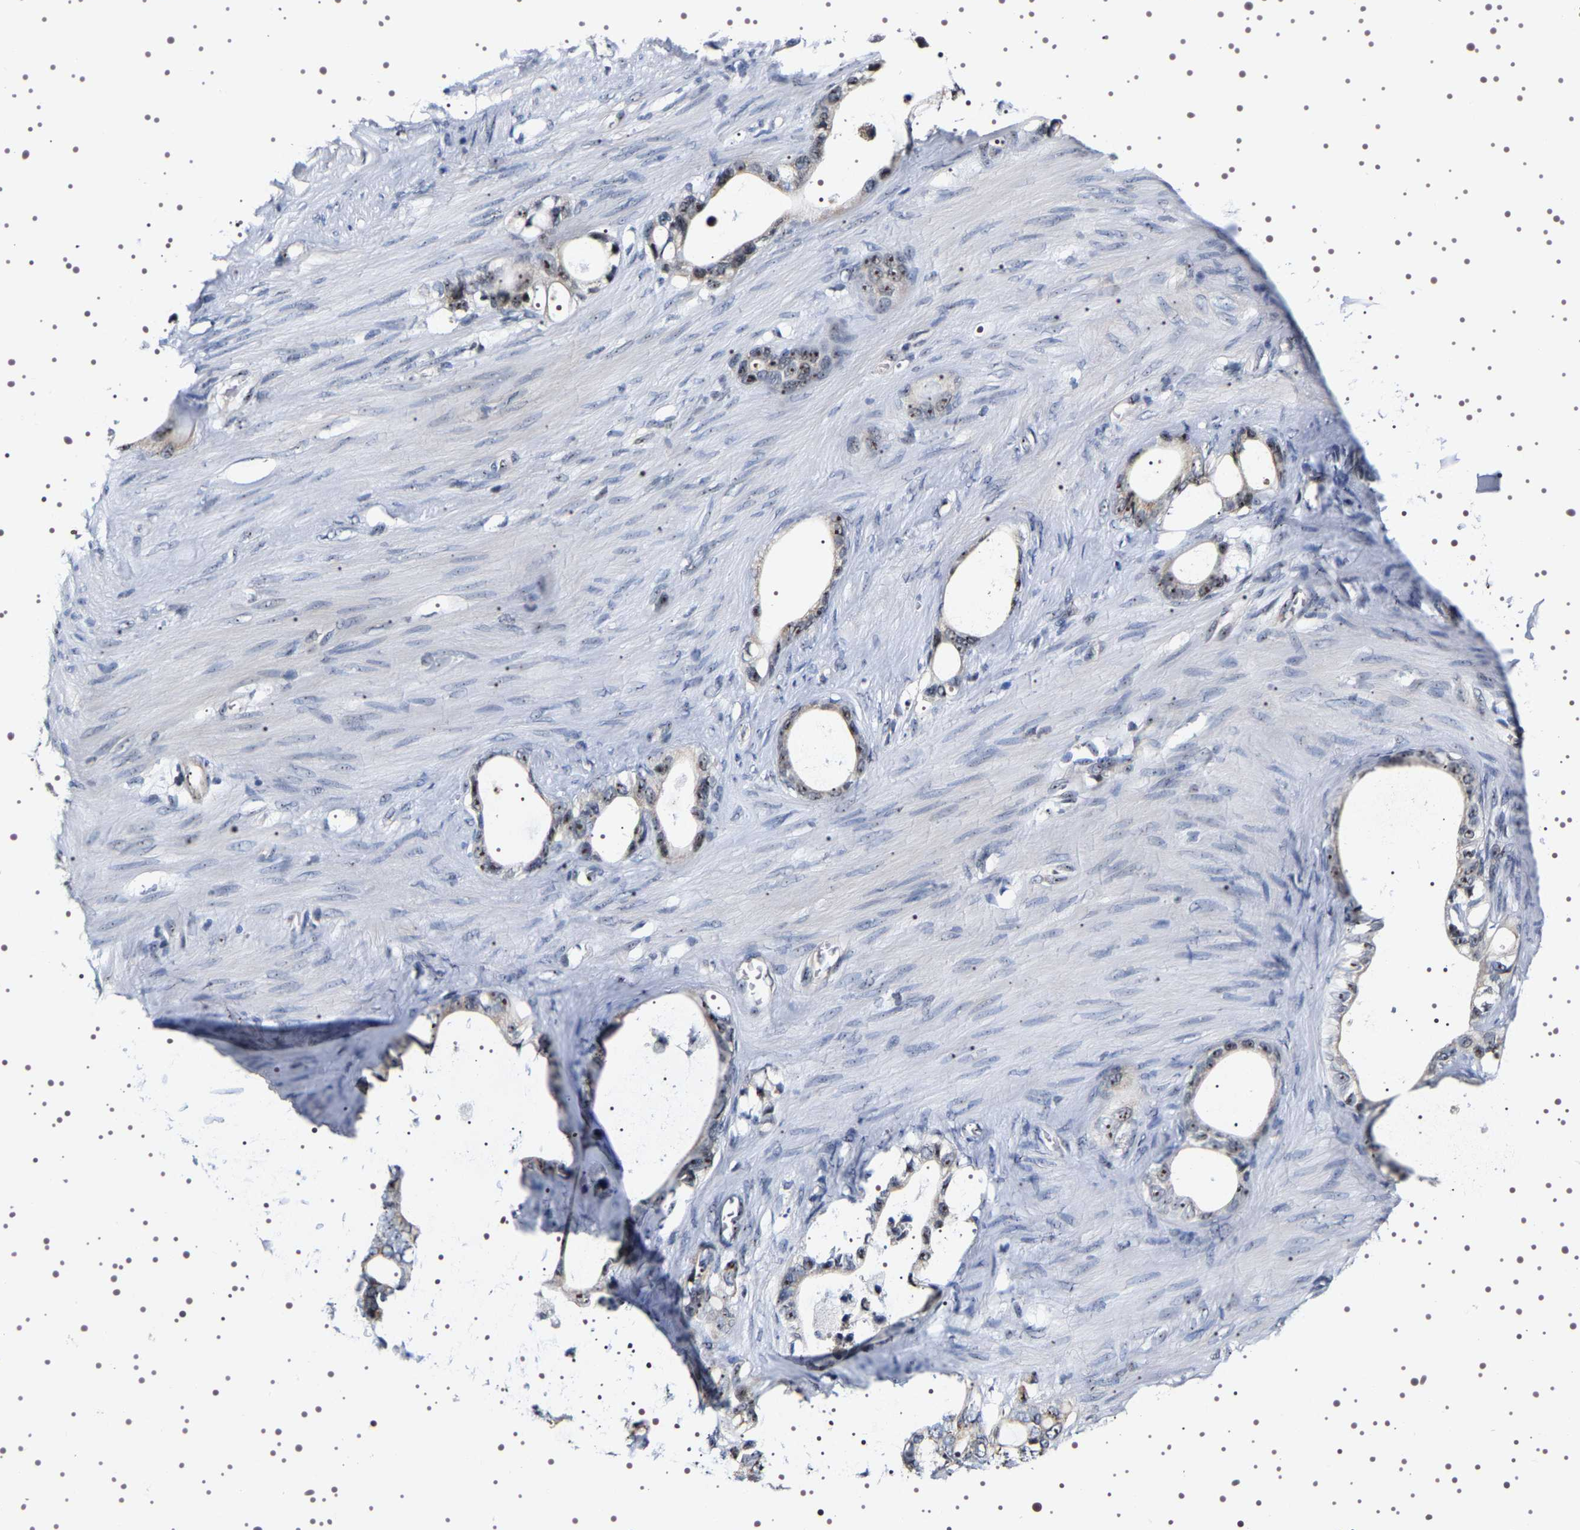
{"staining": {"intensity": "moderate", "quantity": ">75%", "location": "nuclear"}, "tissue": "stomach cancer", "cell_type": "Tumor cells", "image_type": "cancer", "snomed": [{"axis": "morphology", "description": "Adenocarcinoma, NOS"}, {"axis": "topography", "description": "Stomach"}], "caption": "The image displays staining of adenocarcinoma (stomach), revealing moderate nuclear protein positivity (brown color) within tumor cells. Using DAB (brown) and hematoxylin (blue) stains, captured at high magnification using brightfield microscopy.", "gene": "GNL3", "patient": {"sex": "female", "age": 75}}